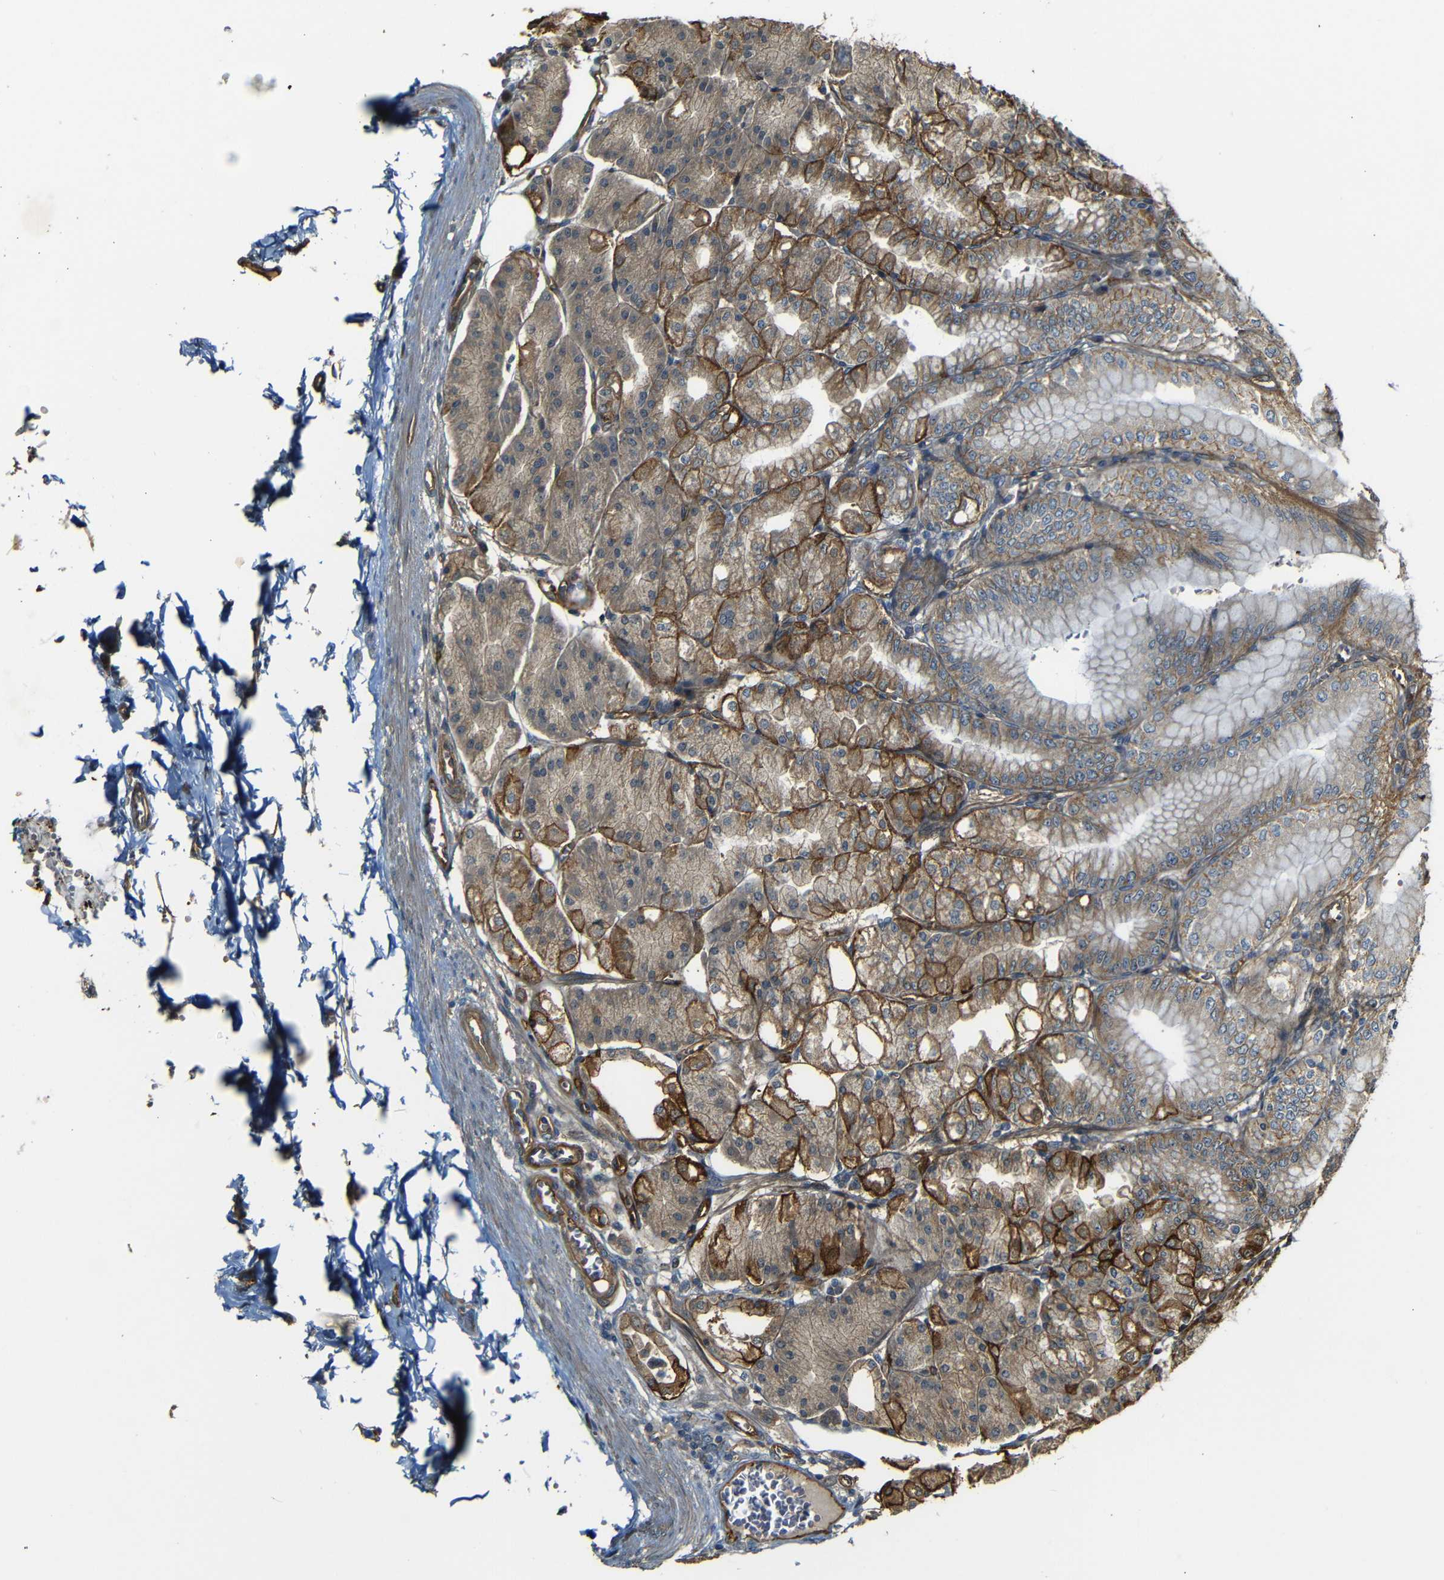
{"staining": {"intensity": "strong", "quantity": ">75%", "location": "cytoplasmic/membranous"}, "tissue": "stomach", "cell_type": "Glandular cells", "image_type": "normal", "snomed": [{"axis": "morphology", "description": "Normal tissue, NOS"}, {"axis": "topography", "description": "Stomach, lower"}], "caption": "The photomicrograph exhibits staining of unremarkable stomach, revealing strong cytoplasmic/membranous protein positivity (brown color) within glandular cells.", "gene": "RELL1", "patient": {"sex": "male", "age": 71}}